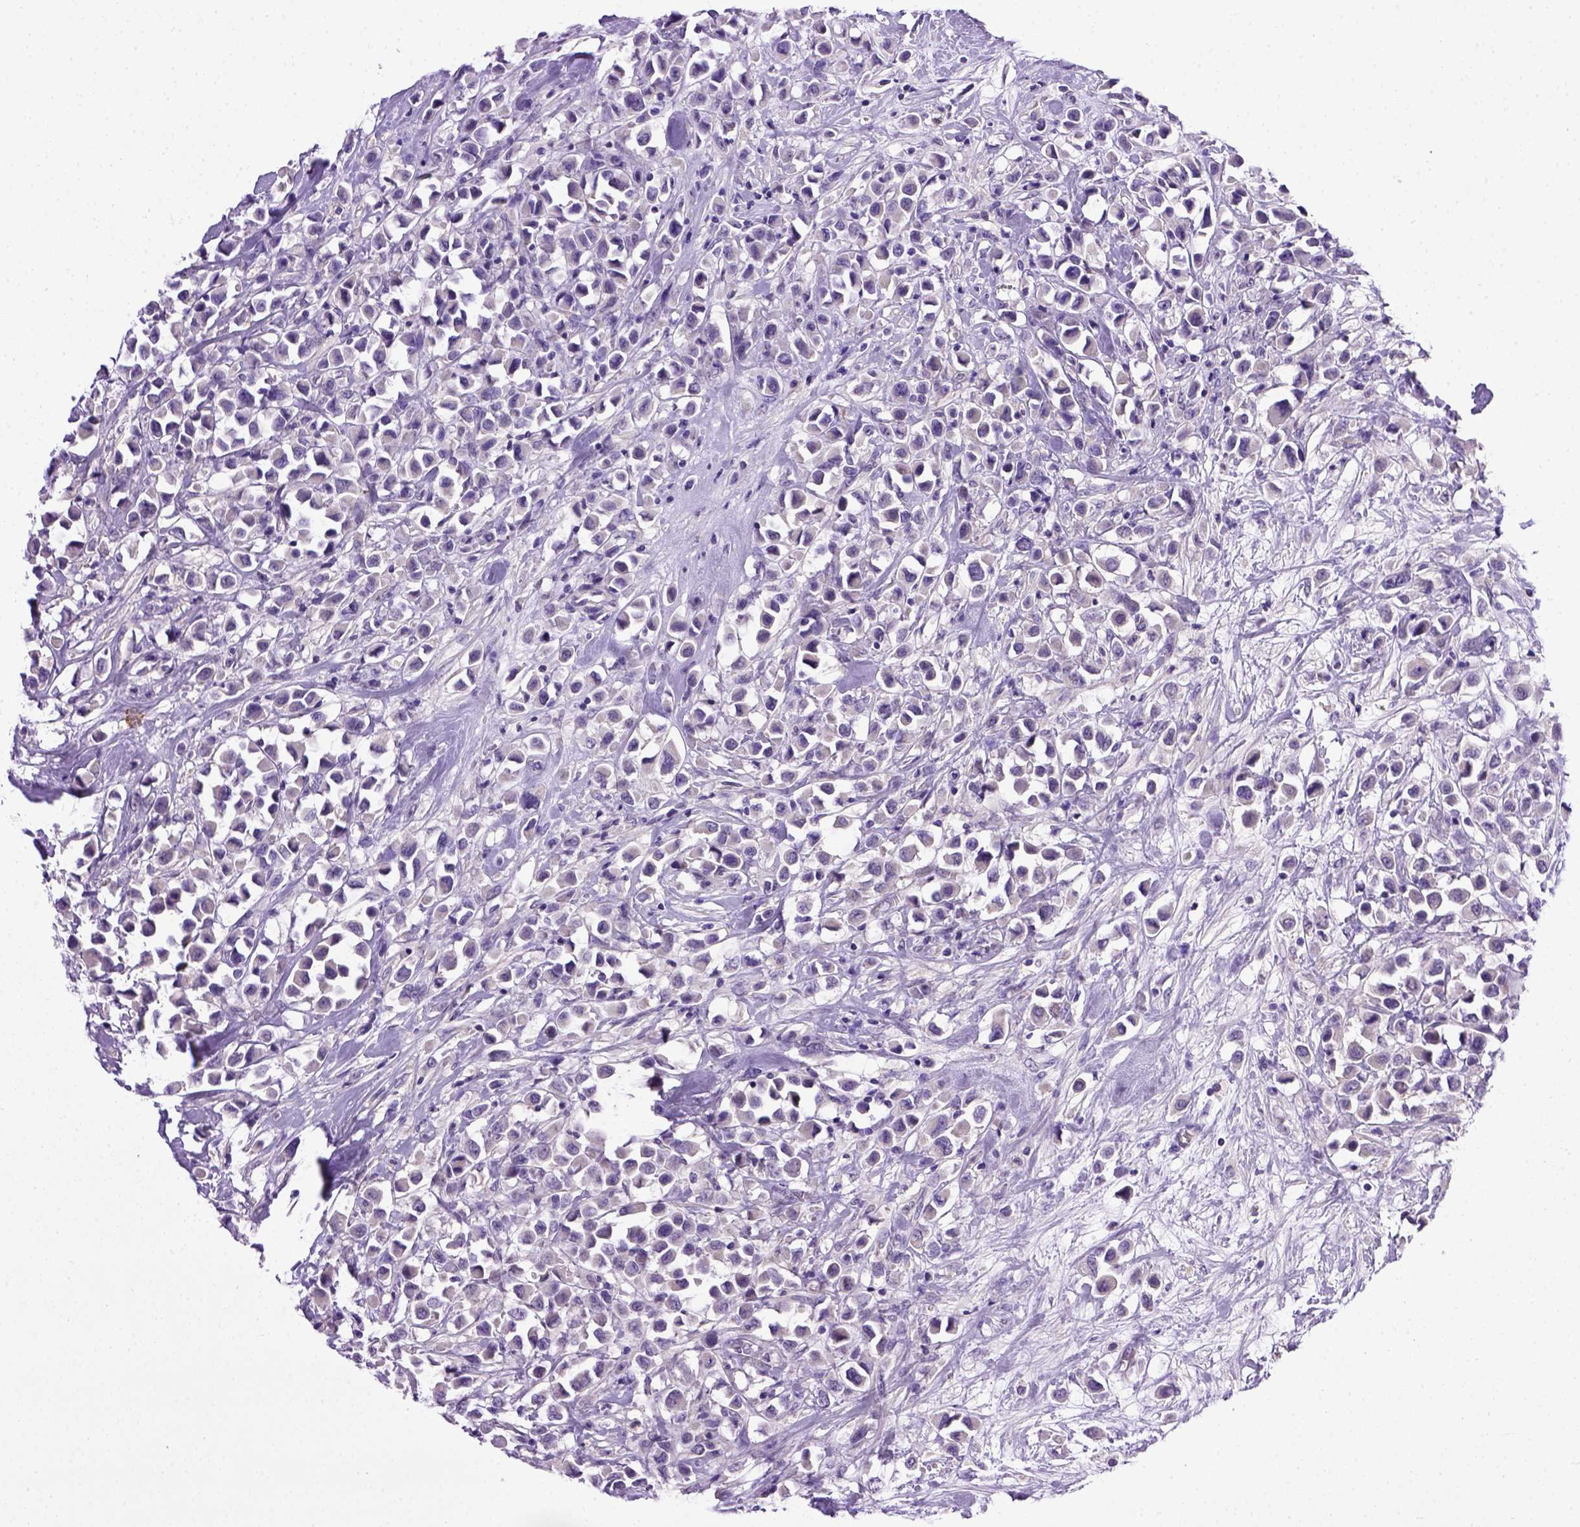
{"staining": {"intensity": "negative", "quantity": "none", "location": "none"}, "tissue": "breast cancer", "cell_type": "Tumor cells", "image_type": "cancer", "snomed": [{"axis": "morphology", "description": "Duct carcinoma"}, {"axis": "topography", "description": "Breast"}], "caption": "Immunohistochemical staining of human breast cancer (invasive ductal carcinoma) shows no significant expression in tumor cells.", "gene": "CDH1", "patient": {"sex": "female", "age": 61}}